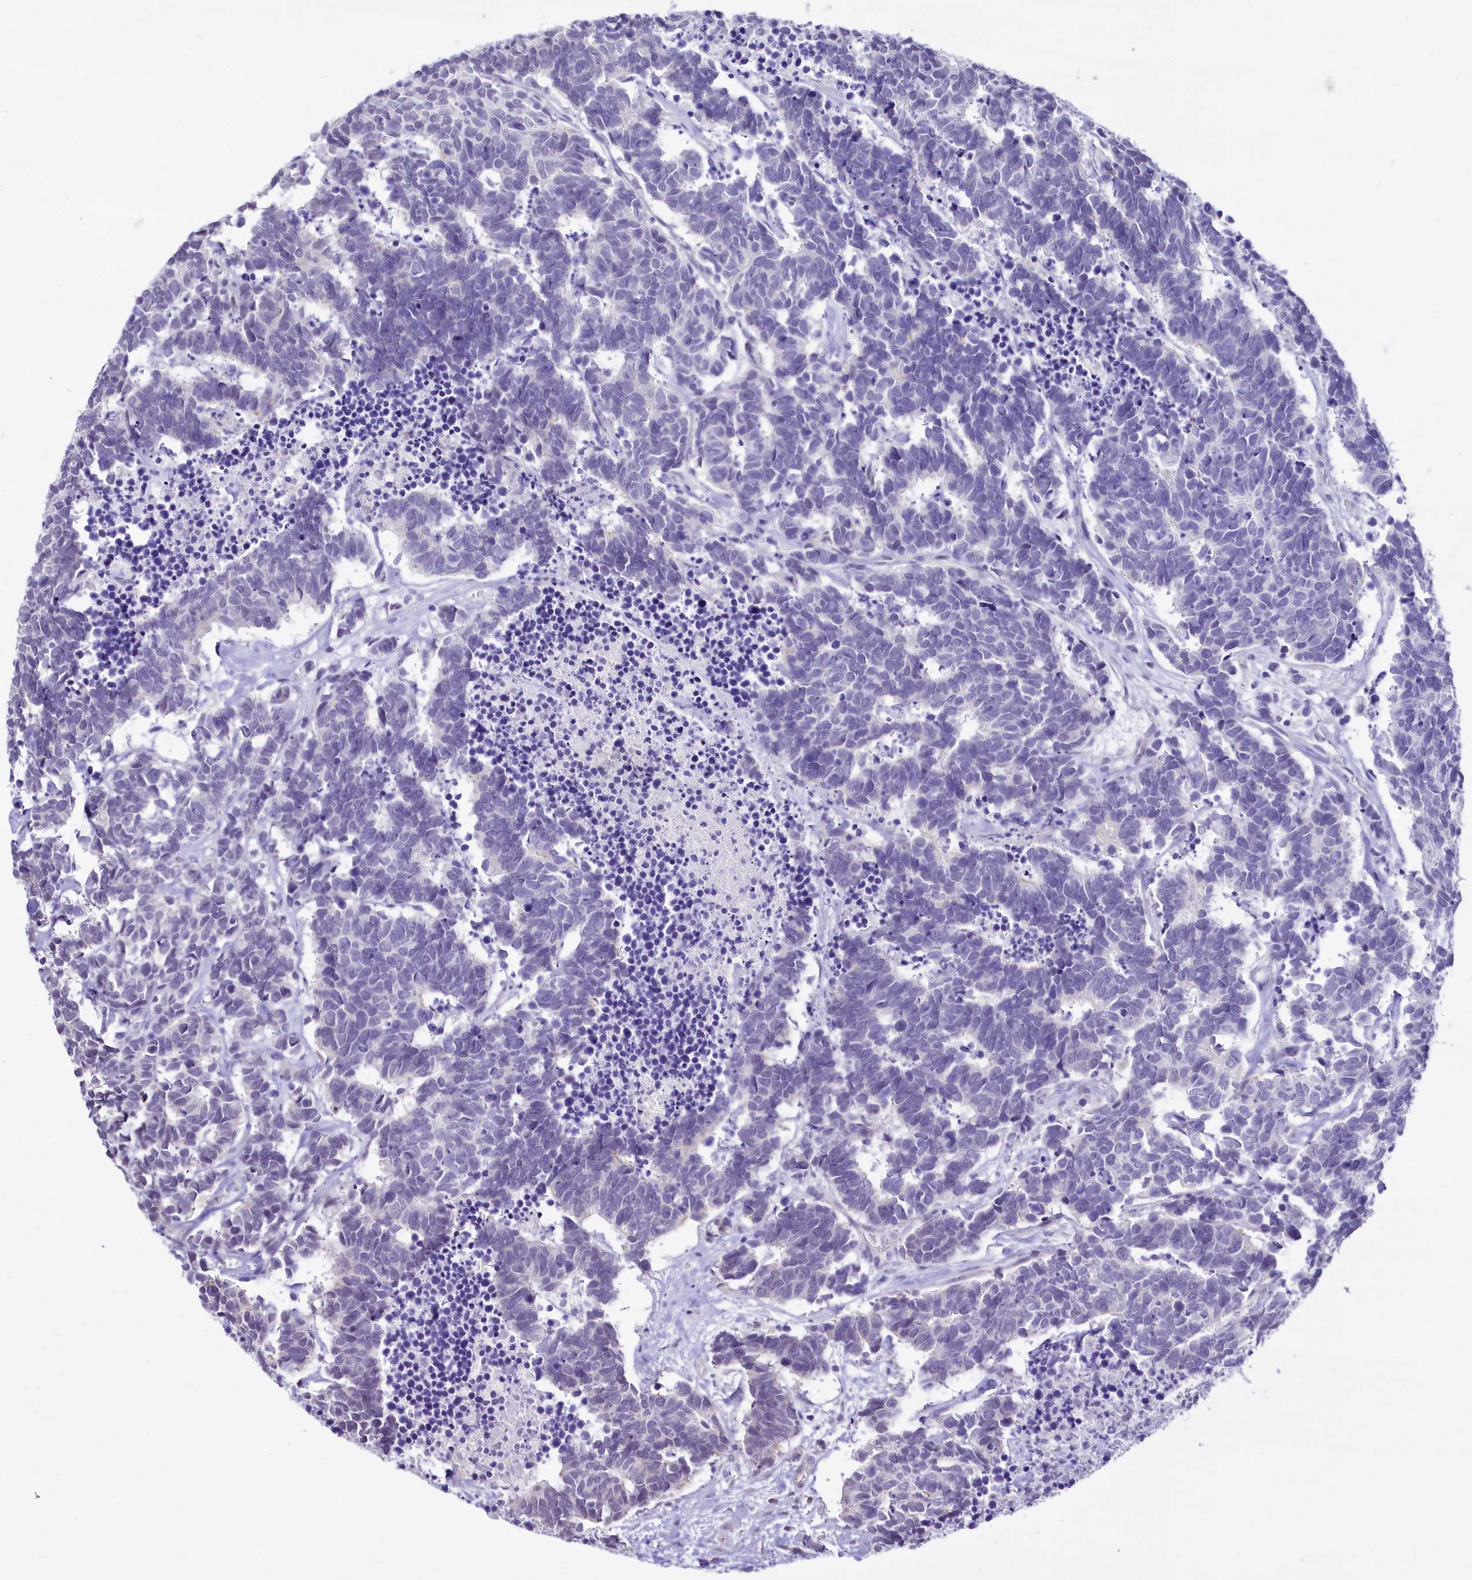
{"staining": {"intensity": "negative", "quantity": "none", "location": "none"}, "tissue": "carcinoid", "cell_type": "Tumor cells", "image_type": "cancer", "snomed": [{"axis": "morphology", "description": "Carcinoma, NOS"}, {"axis": "morphology", "description": "Carcinoid, malignant, NOS"}, {"axis": "topography", "description": "Urinary bladder"}], "caption": "This is an immunohistochemistry (IHC) micrograph of carcinoid. There is no staining in tumor cells.", "gene": "BANK1", "patient": {"sex": "male", "age": 57}}